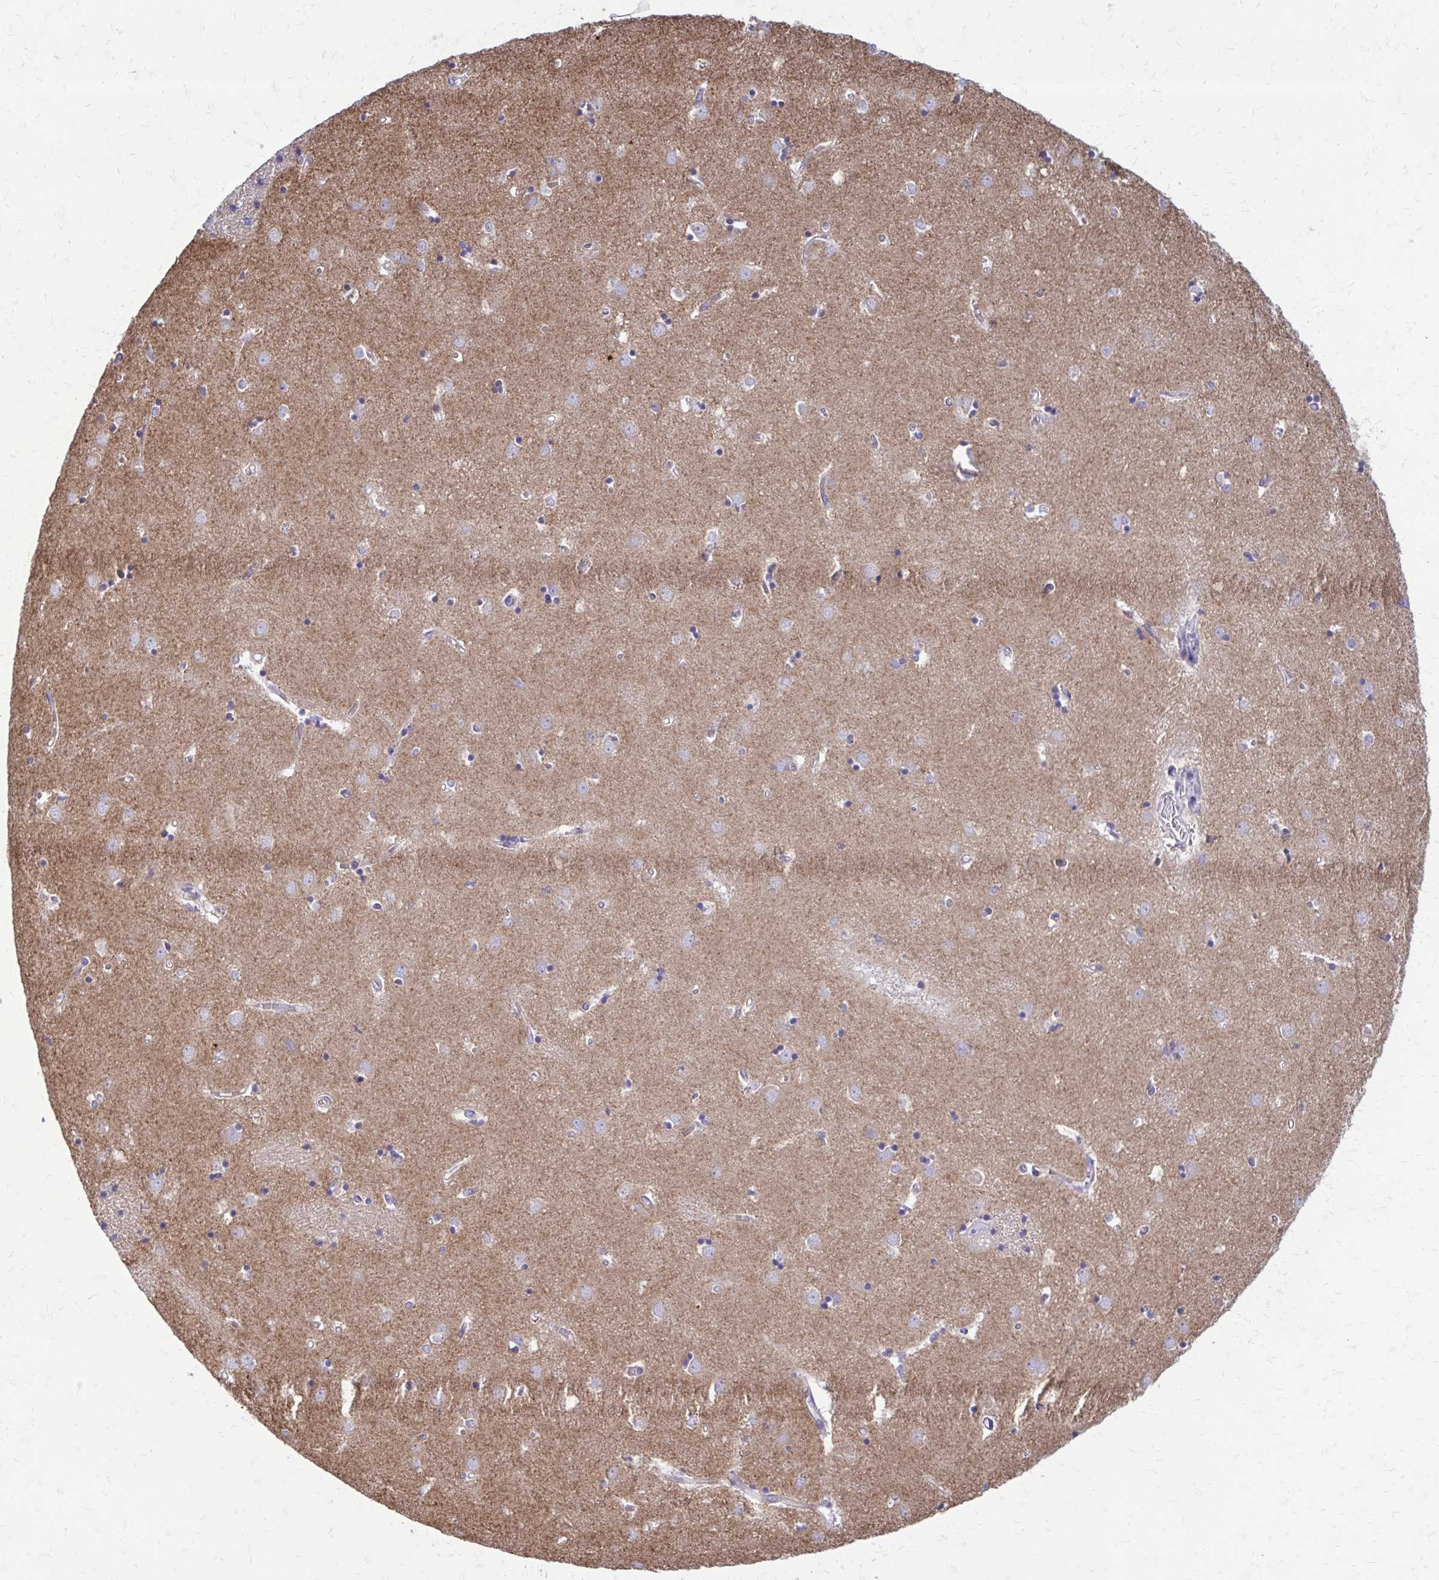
{"staining": {"intensity": "negative", "quantity": "none", "location": "none"}, "tissue": "caudate", "cell_type": "Glial cells", "image_type": "normal", "snomed": [{"axis": "morphology", "description": "Normal tissue, NOS"}, {"axis": "topography", "description": "Lateral ventricle wall"}], "caption": "Histopathology image shows no protein staining in glial cells of unremarkable caudate.", "gene": "CLTA", "patient": {"sex": "male", "age": 54}}